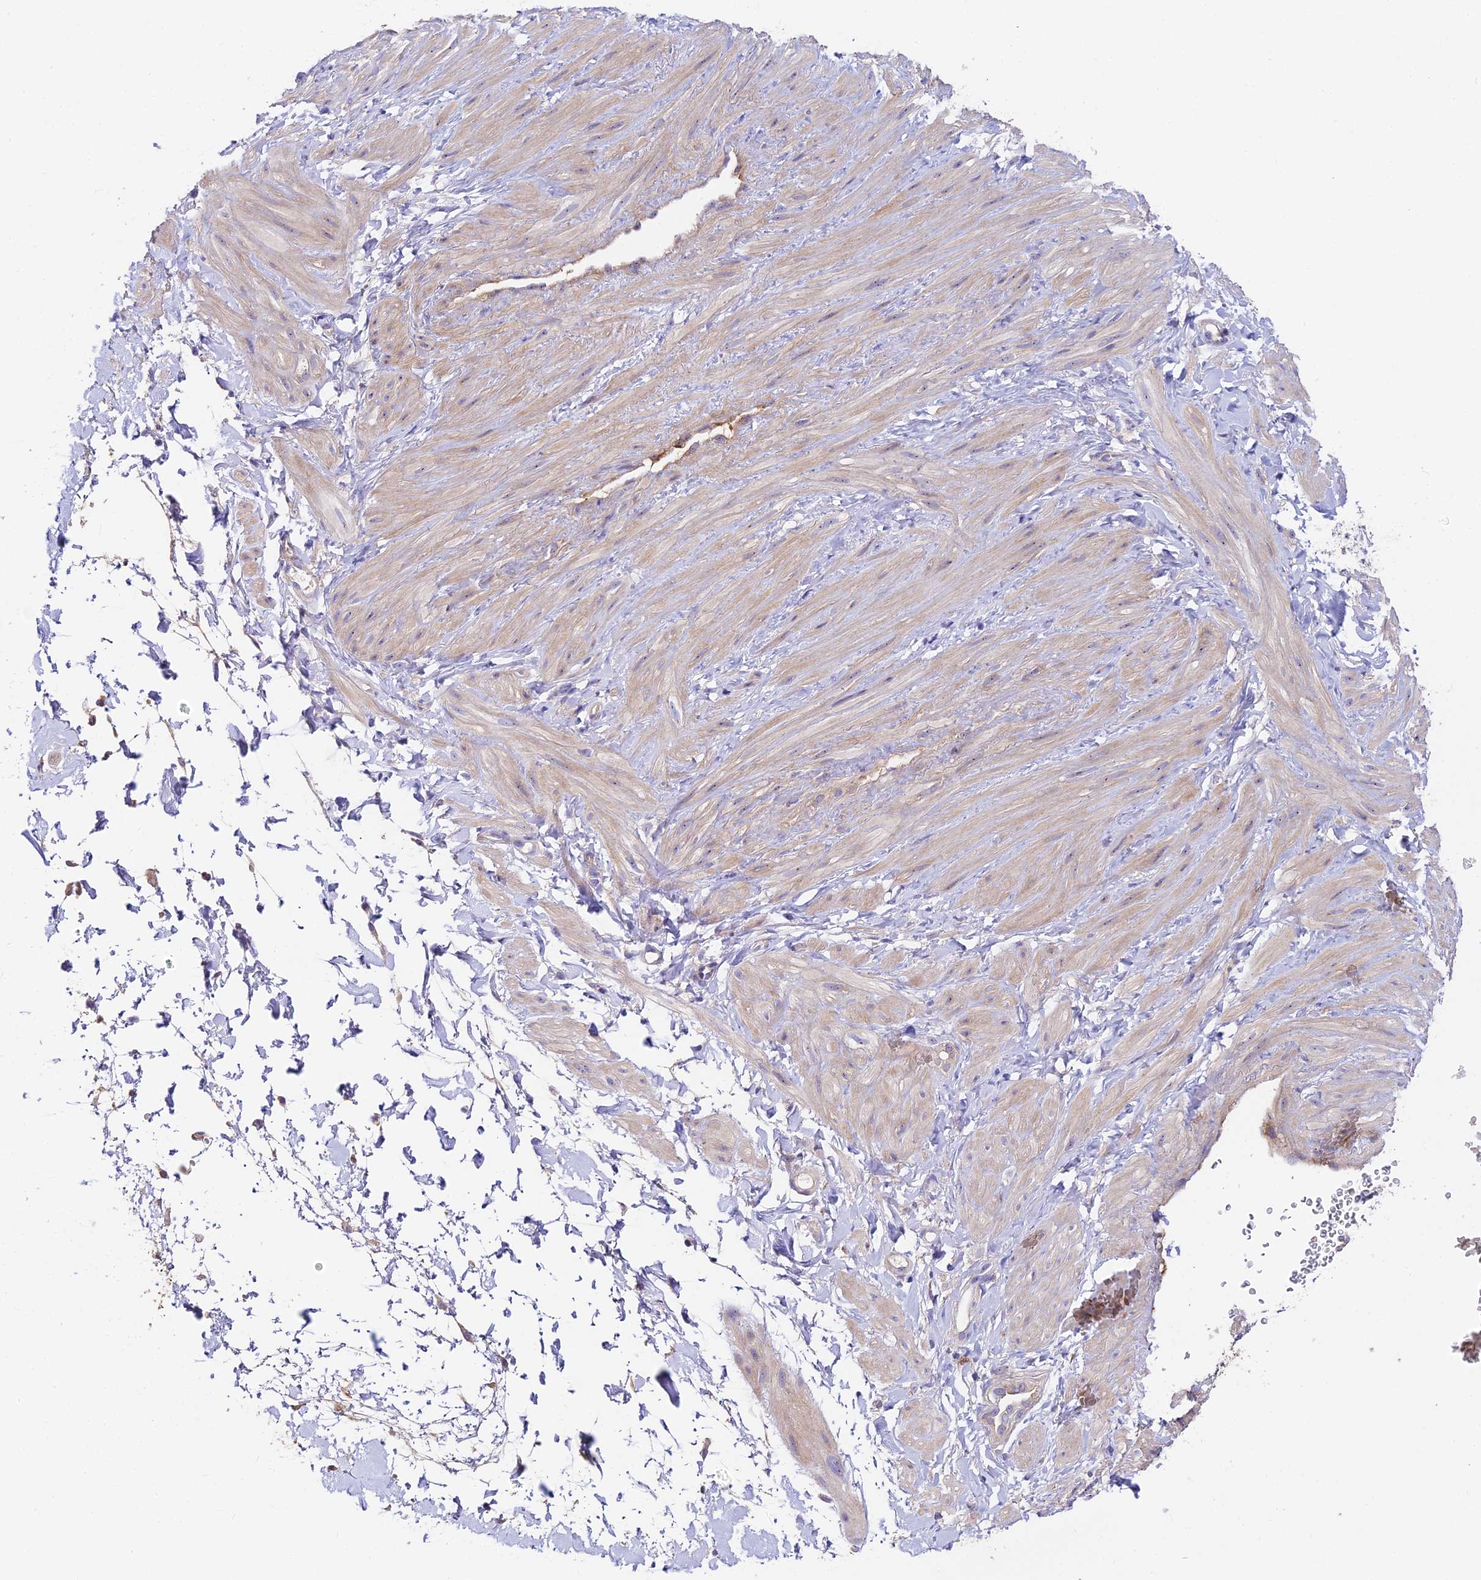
{"staining": {"intensity": "negative", "quantity": "none", "location": "none"}, "tissue": "adipose tissue", "cell_type": "Adipocytes", "image_type": "normal", "snomed": [{"axis": "morphology", "description": "Normal tissue, NOS"}, {"axis": "topography", "description": "Soft tissue"}, {"axis": "topography", "description": "Adipose tissue"}, {"axis": "topography", "description": "Vascular tissue"}, {"axis": "topography", "description": "Peripheral nerve tissue"}], "caption": "Image shows no protein staining in adipocytes of benign adipose tissue.", "gene": "DUSP29", "patient": {"sex": "male", "age": 74}}